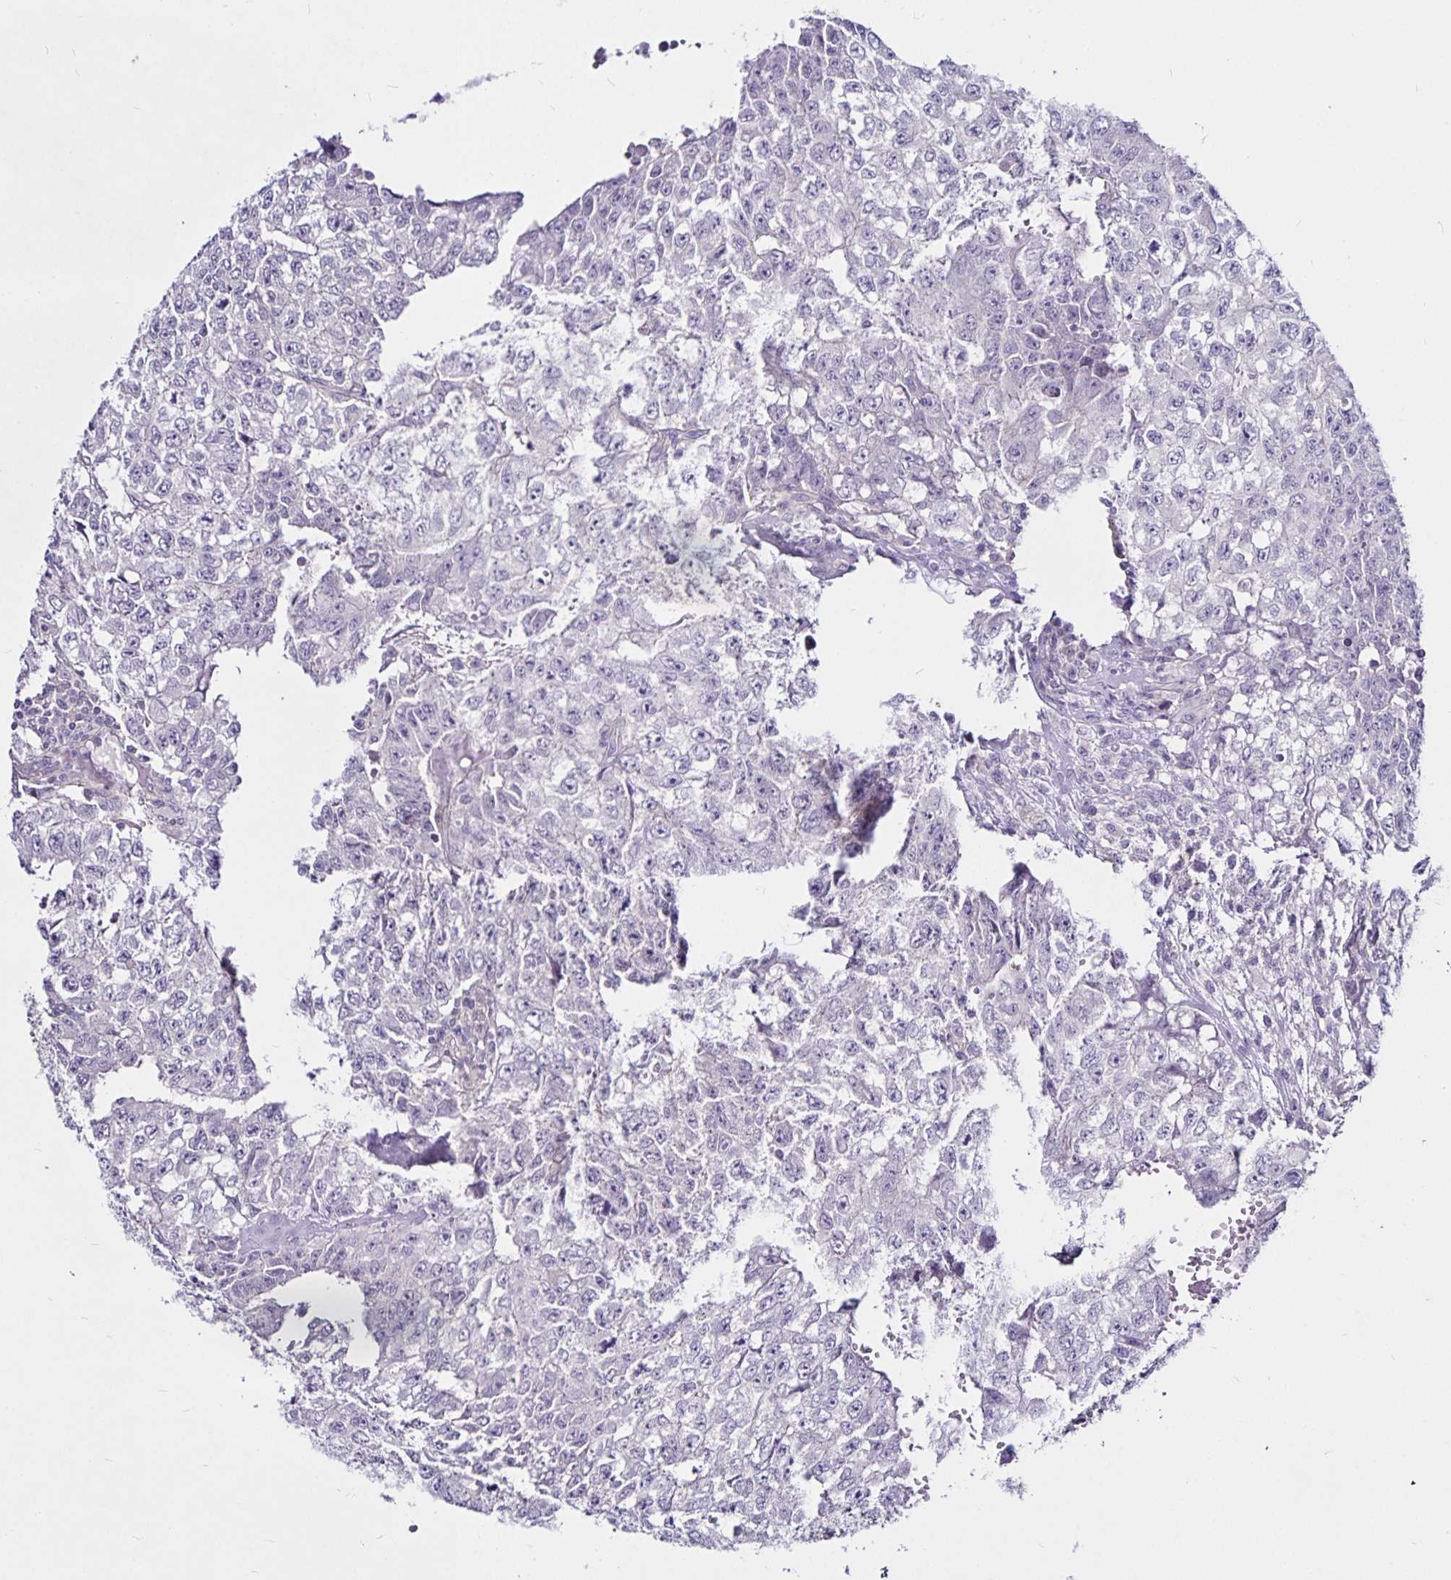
{"staining": {"intensity": "negative", "quantity": "none", "location": "none"}, "tissue": "testis cancer", "cell_type": "Tumor cells", "image_type": "cancer", "snomed": [{"axis": "morphology", "description": "Carcinoma, Embryonal, NOS"}, {"axis": "morphology", "description": "Teratoma, malignant, NOS"}, {"axis": "topography", "description": "Testis"}], "caption": "Immunohistochemistry (IHC) of human testis cancer (malignant teratoma) demonstrates no staining in tumor cells.", "gene": "GNG12", "patient": {"sex": "male", "age": 24}}